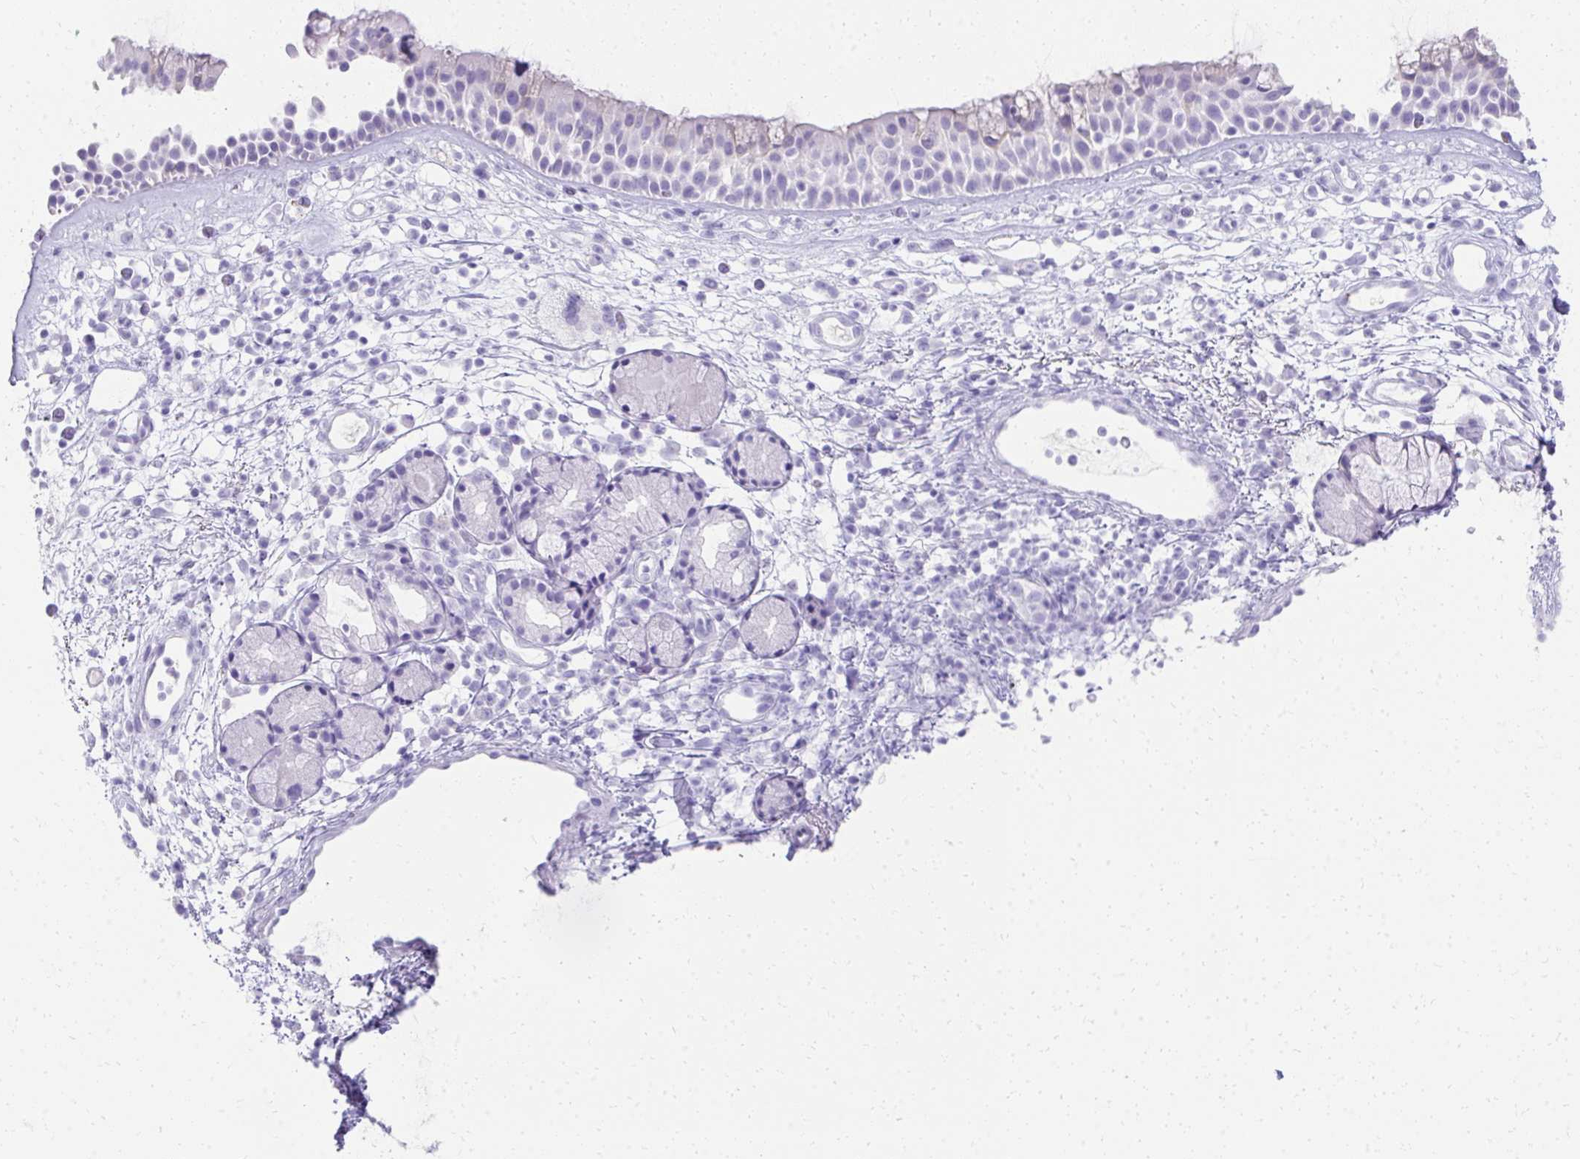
{"staining": {"intensity": "negative", "quantity": "none", "location": "none"}, "tissue": "nasopharynx", "cell_type": "Respiratory epithelial cells", "image_type": "normal", "snomed": [{"axis": "morphology", "description": "Normal tissue, NOS"}, {"axis": "topography", "description": "Nasopharynx"}], "caption": "Histopathology image shows no protein expression in respiratory epithelial cells of benign nasopharynx.", "gene": "SEC14L3", "patient": {"sex": "female", "age": 70}}